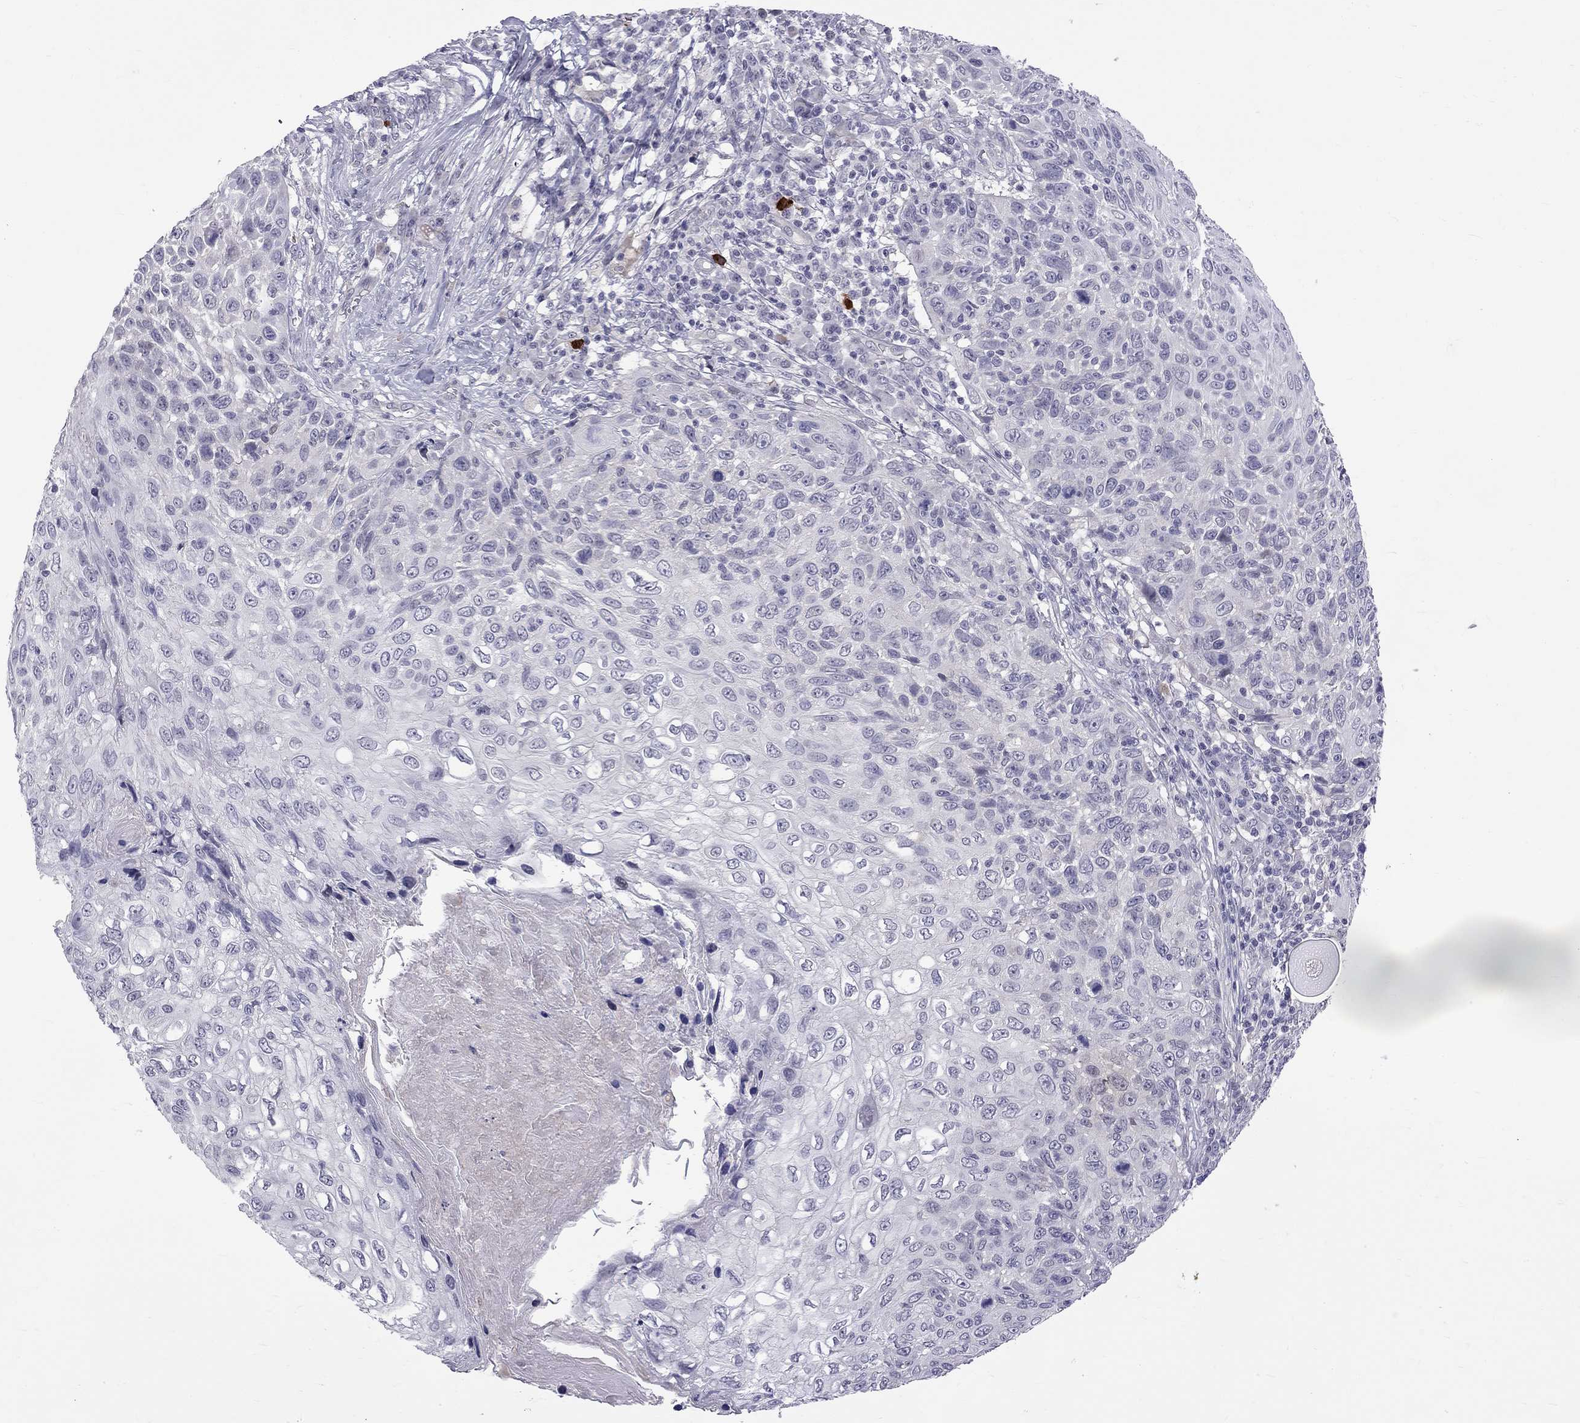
{"staining": {"intensity": "negative", "quantity": "none", "location": "none"}, "tissue": "skin cancer", "cell_type": "Tumor cells", "image_type": "cancer", "snomed": [{"axis": "morphology", "description": "Squamous cell carcinoma, NOS"}, {"axis": "topography", "description": "Skin"}], "caption": "A photomicrograph of skin squamous cell carcinoma stained for a protein reveals no brown staining in tumor cells.", "gene": "RTL9", "patient": {"sex": "male", "age": 92}}